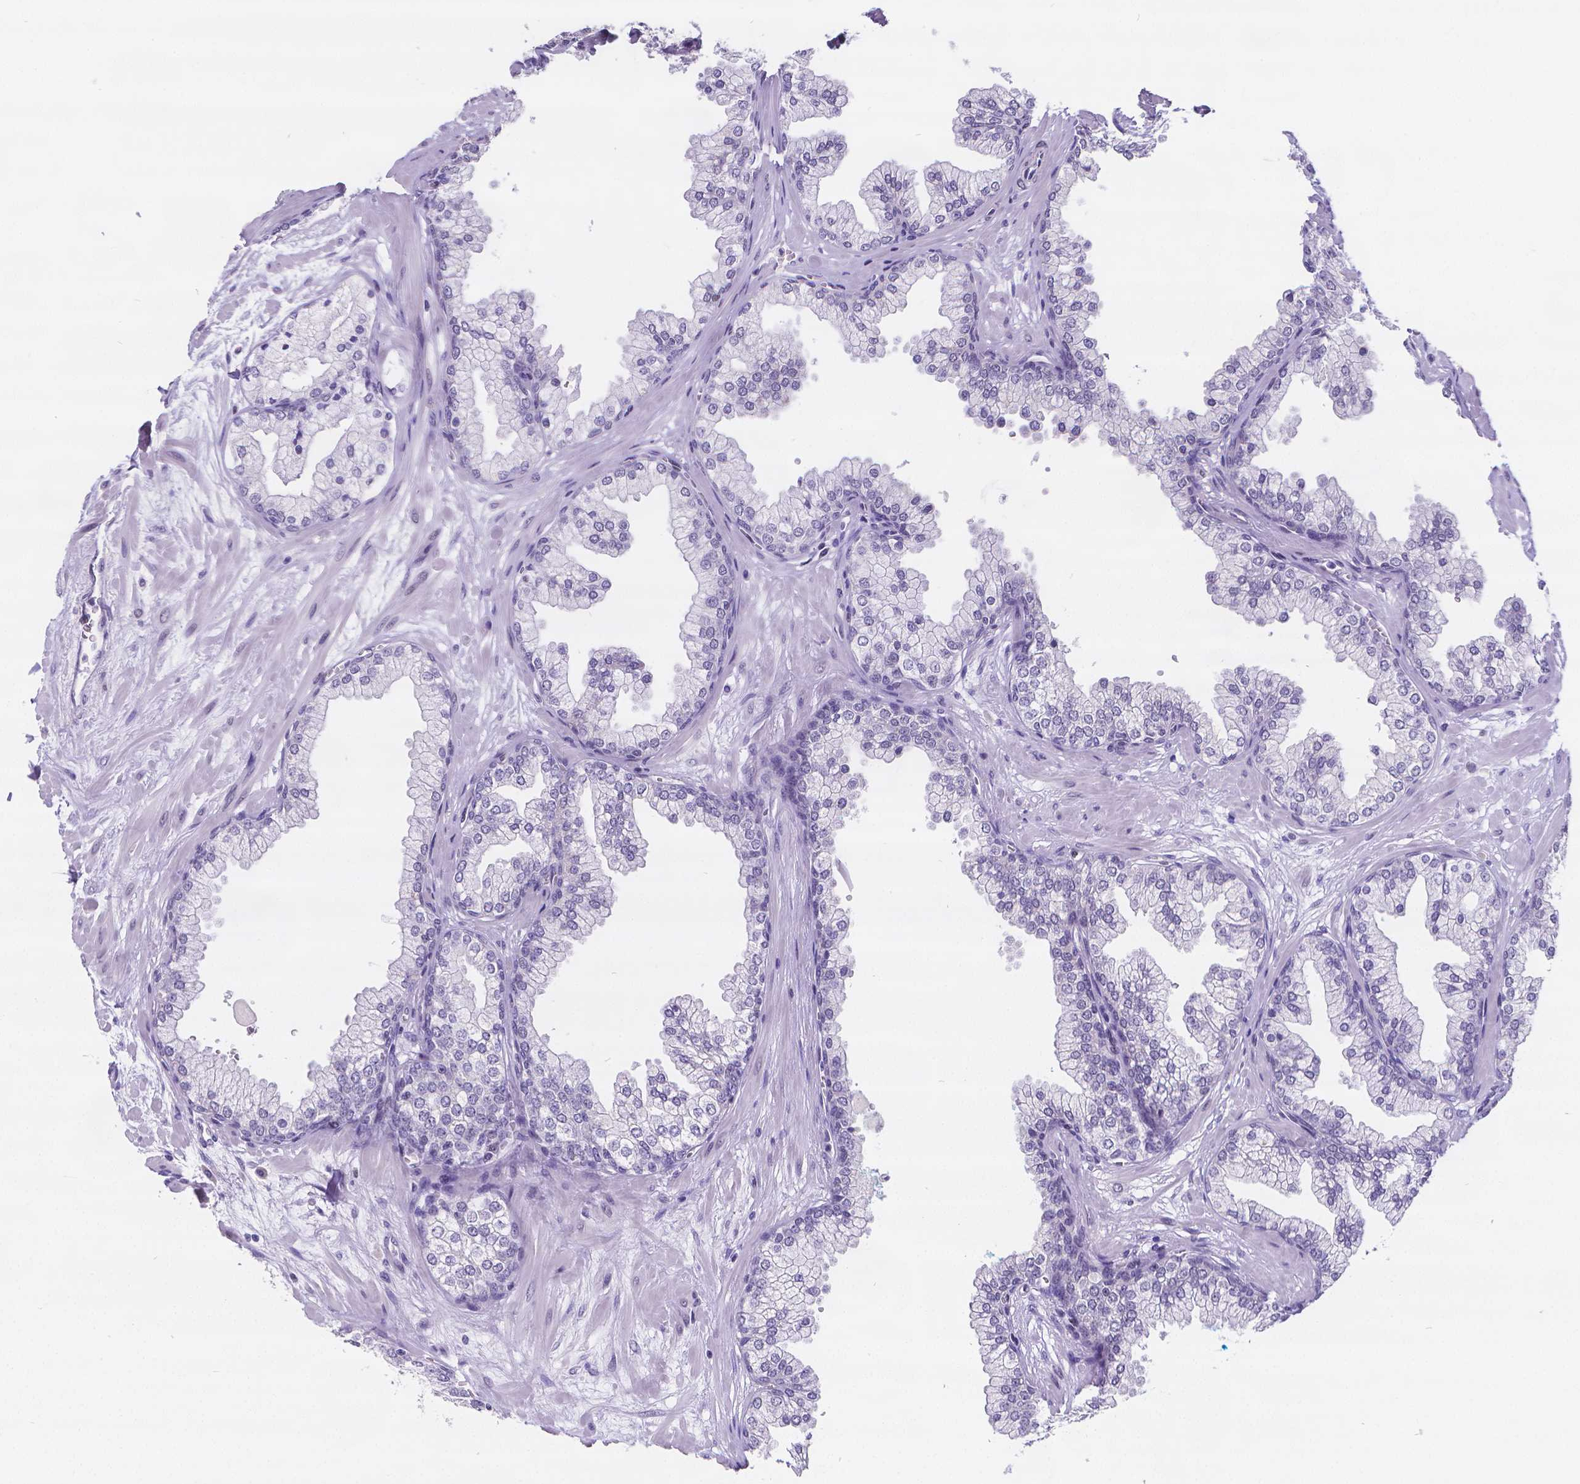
{"staining": {"intensity": "negative", "quantity": "none", "location": "none"}, "tissue": "prostate", "cell_type": "Glandular cells", "image_type": "normal", "snomed": [{"axis": "morphology", "description": "Normal tissue, NOS"}, {"axis": "topography", "description": "Prostate"}, {"axis": "topography", "description": "Peripheral nerve tissue"}], "caption": "A histopathology image of prostate stained for a protein displays no brown staining in glandular cells. Brightfield microscopy of immunohistochemistry (IHC) stained with DAB (3,3'-diaminobenzidine) (brown) and hematoxylin (blue), captured at high magnification.", "gene": "MEF2C", "patient": {"sex": "male", "age": 61}}